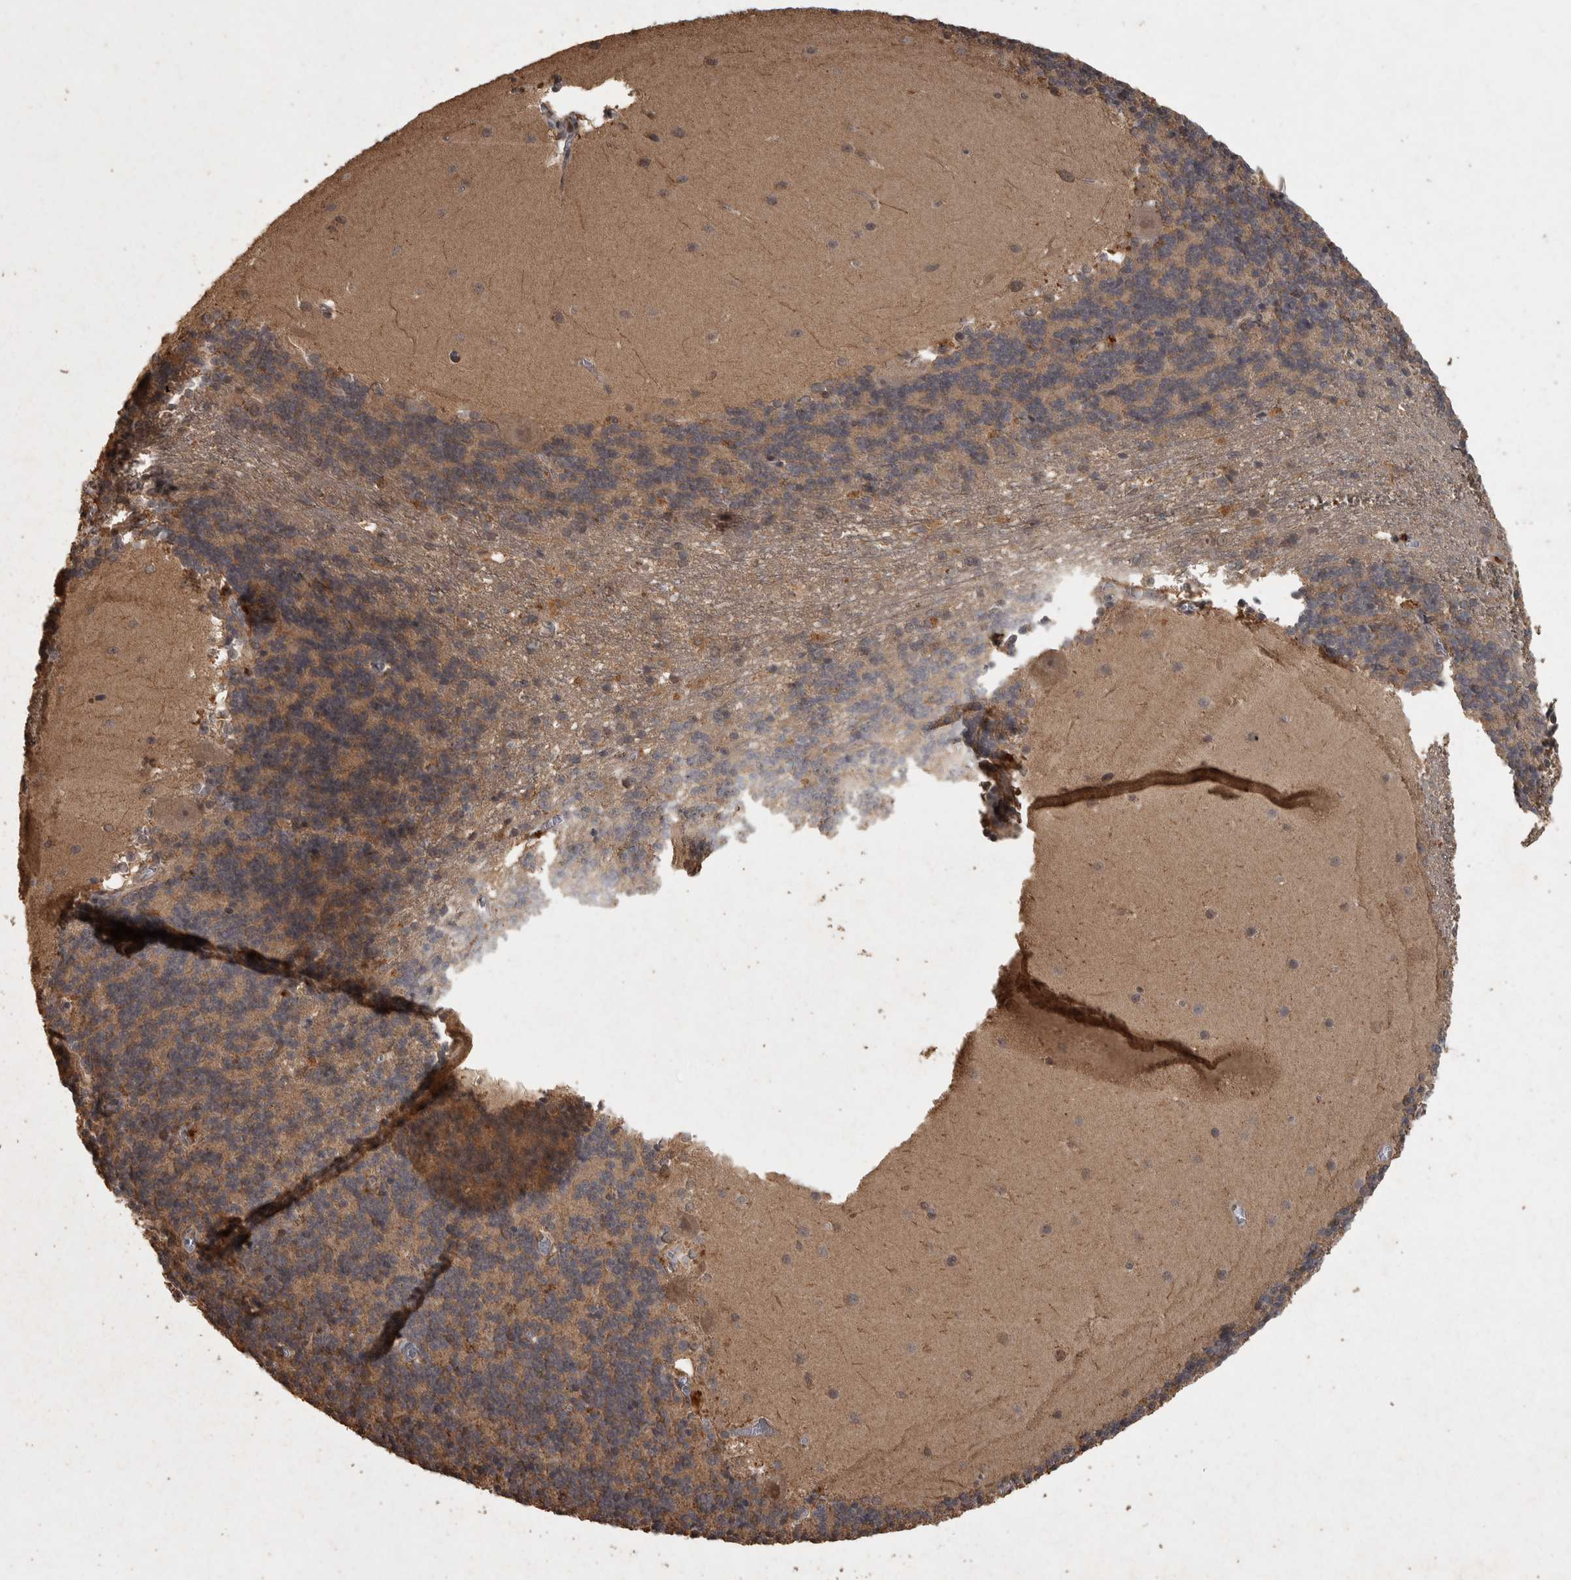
{"staining": {"intensity": "weak", "quantity": "25%-75%", "location": "cytoplasmic/membranous"}, "tissue": "cerebellum", "cell_type": "Cells in granular layer", "image_type": "normal", "snomed": [{"axis": "morphology", "description": "Normal tissue, NOS"}, {"axis": "topography", "description": "Cerebellum"}], "caption": "A low amount of weak cytoplasmic/membranous staining is seen in about 25%-75% of cells in granular layer in normal cerebellum. (Stains: DAB in brown, nuclei in blue, Microscopy: brightfield microscopy at high magnification).", "gene": "ACO1", "patient": {"sex": "female", "age": 19}}